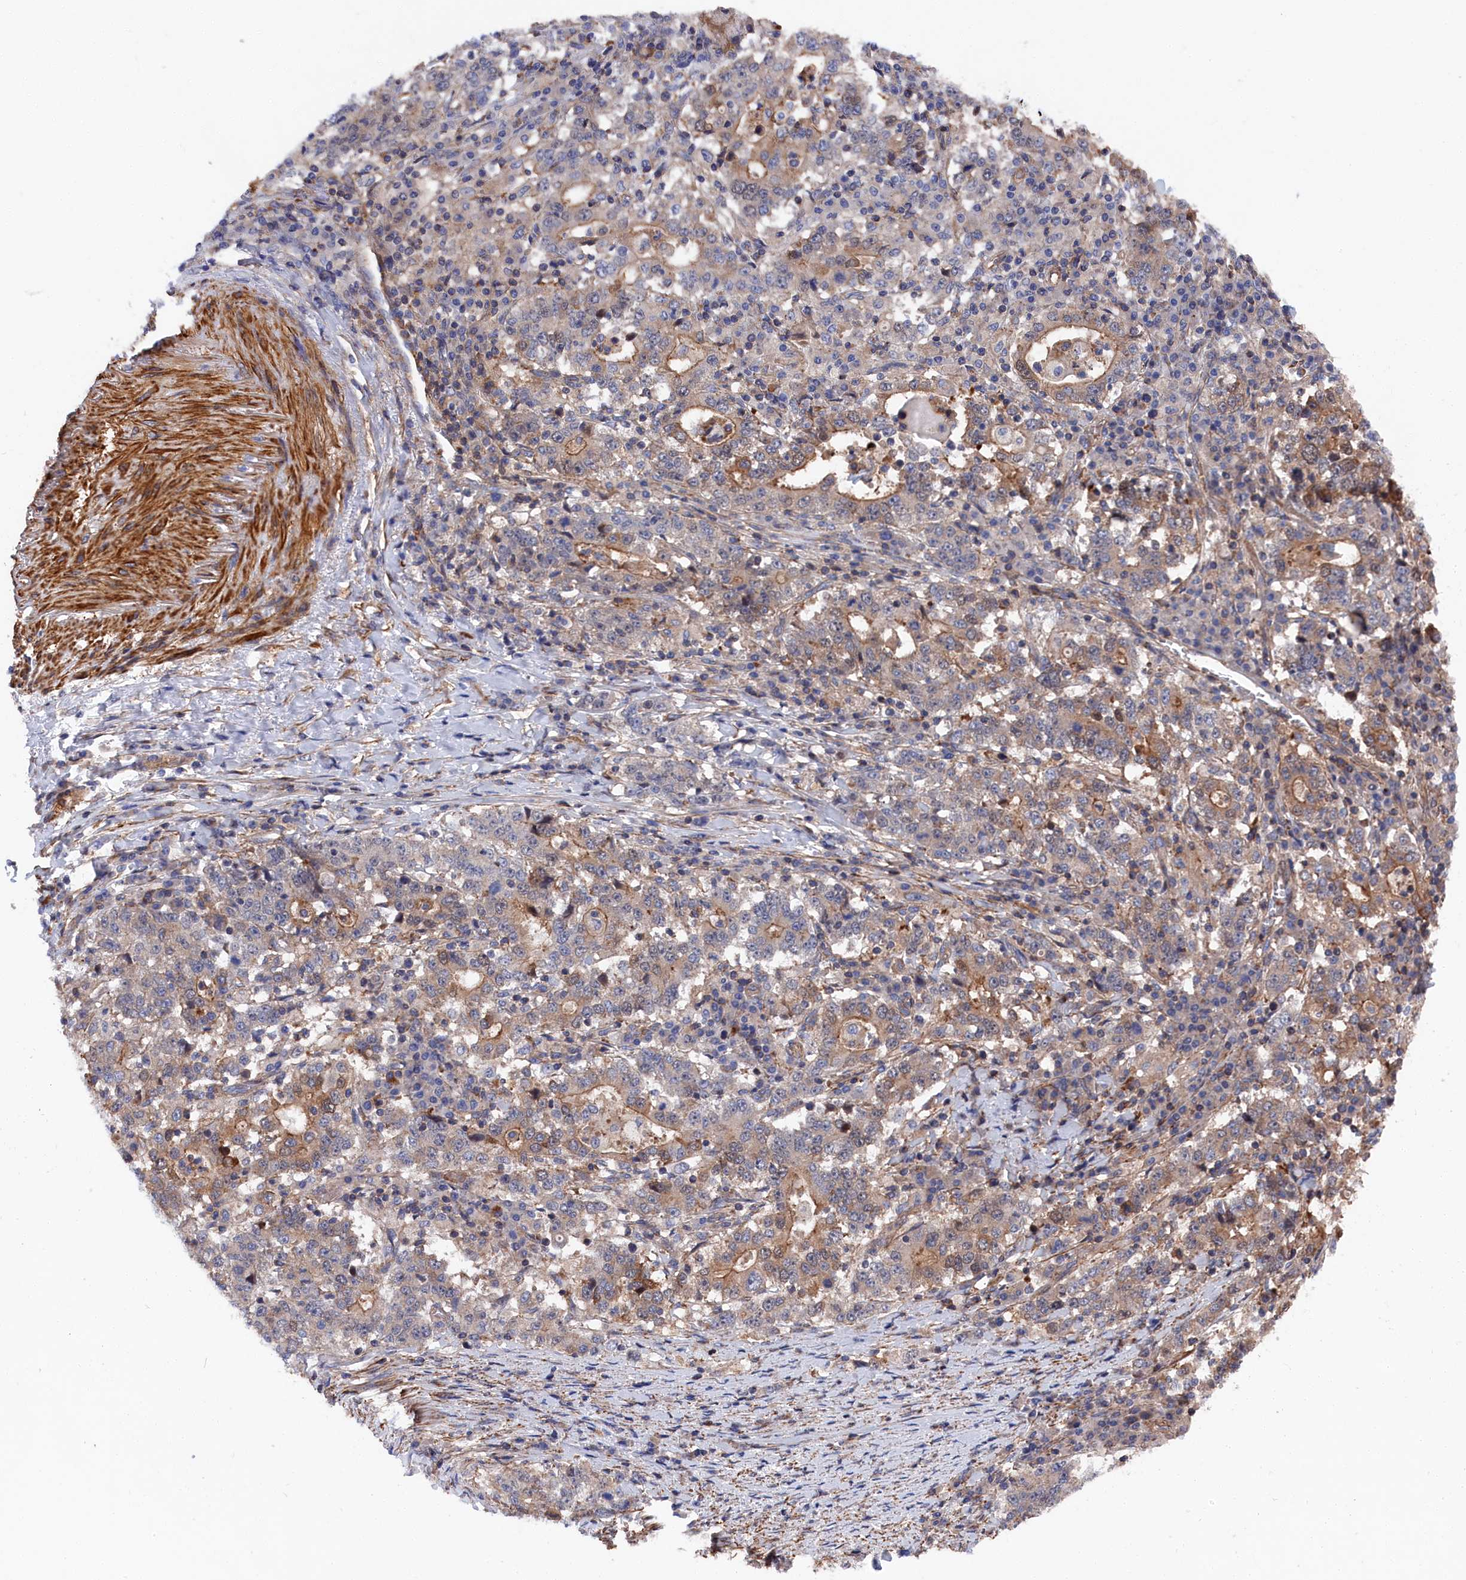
{"staining": {"intensity": "weak", "quantity": "25%-75%", "location": "cytoplasmic/membranous"}, "tissue": "stomach cancer", "cell_type": "Tumor cells", "image_type": "cancer", "snomed": [{"axis": "morphology", "description": "Adenocarcinoma, NOS"}, {"axis": "topography", "description": "Stomach"}], "caption": "High-magnification brightfield microscopy of adenocarcinoma (stomach) stained with DAB (3,3'-diaminobenzidine) (brown) and counterstained with hematoxylin (blue). tumor cells exhibit weak cytoplasmic/membranous positivity is appreciated in approximately25%-75% of cells.", "gene": "LDHD", "patient": {"sex": "male", "age": 59}}